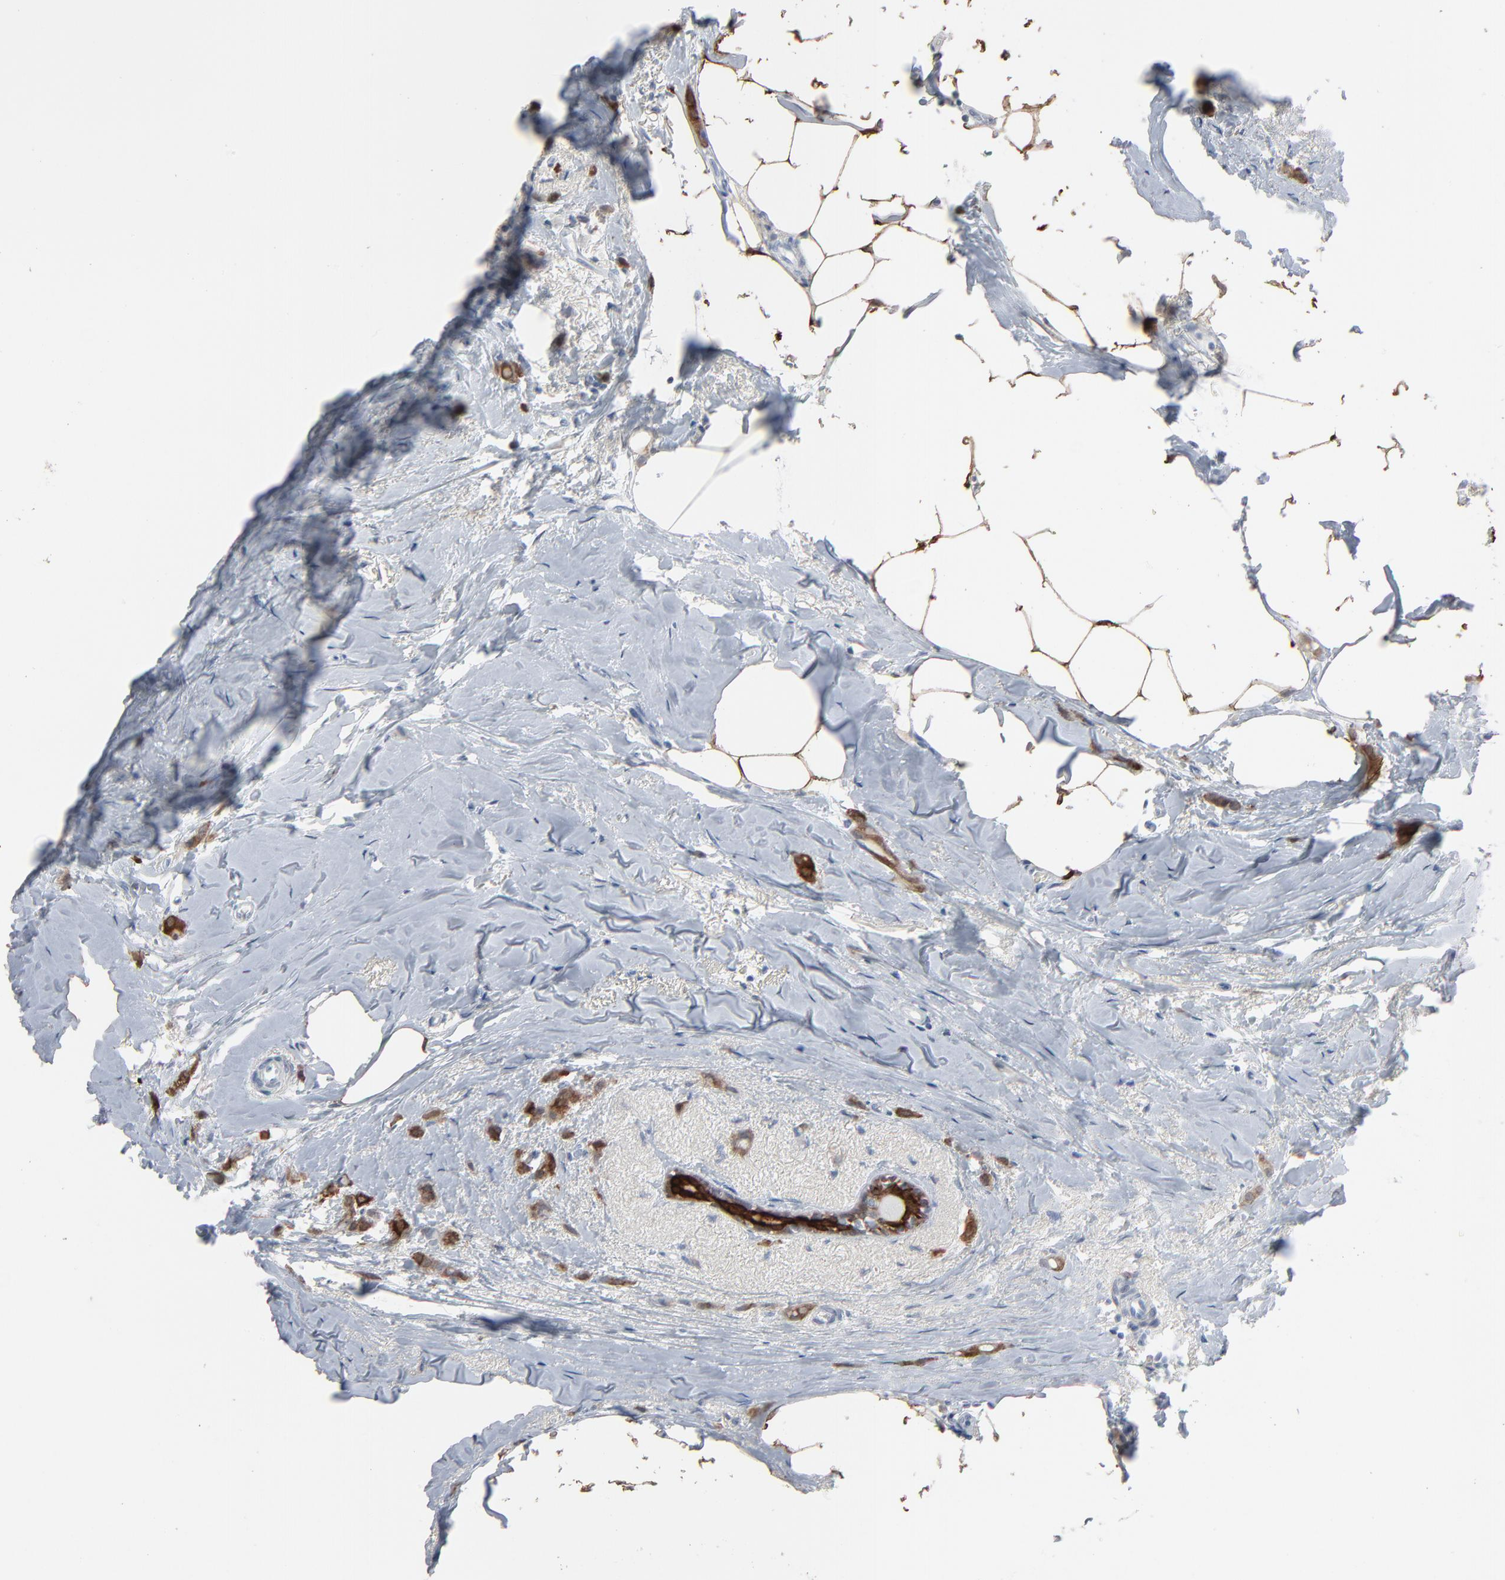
{"staining": {"intensity": "strong", "quantity": ">75%", "location": "cytoplasmic/membranous"}, "tissue": "breast cancer", "cell_type": "Tumor cells", "image_type": "cancer", "snomed": [{"axis": "morphology", "description": "Lobular carcinoma"}, {"axis": "topography", "description": "Breast"}], "caption": "About >75% of tumor cells in human breast cancer (lobular carcinoma) demonstrate strong cytoplasmic/membranous protein expression as visualized by brown immunohistochemical staining.", "gene": "PHGDH", "patient": {"sex": "female", "age": 55}}